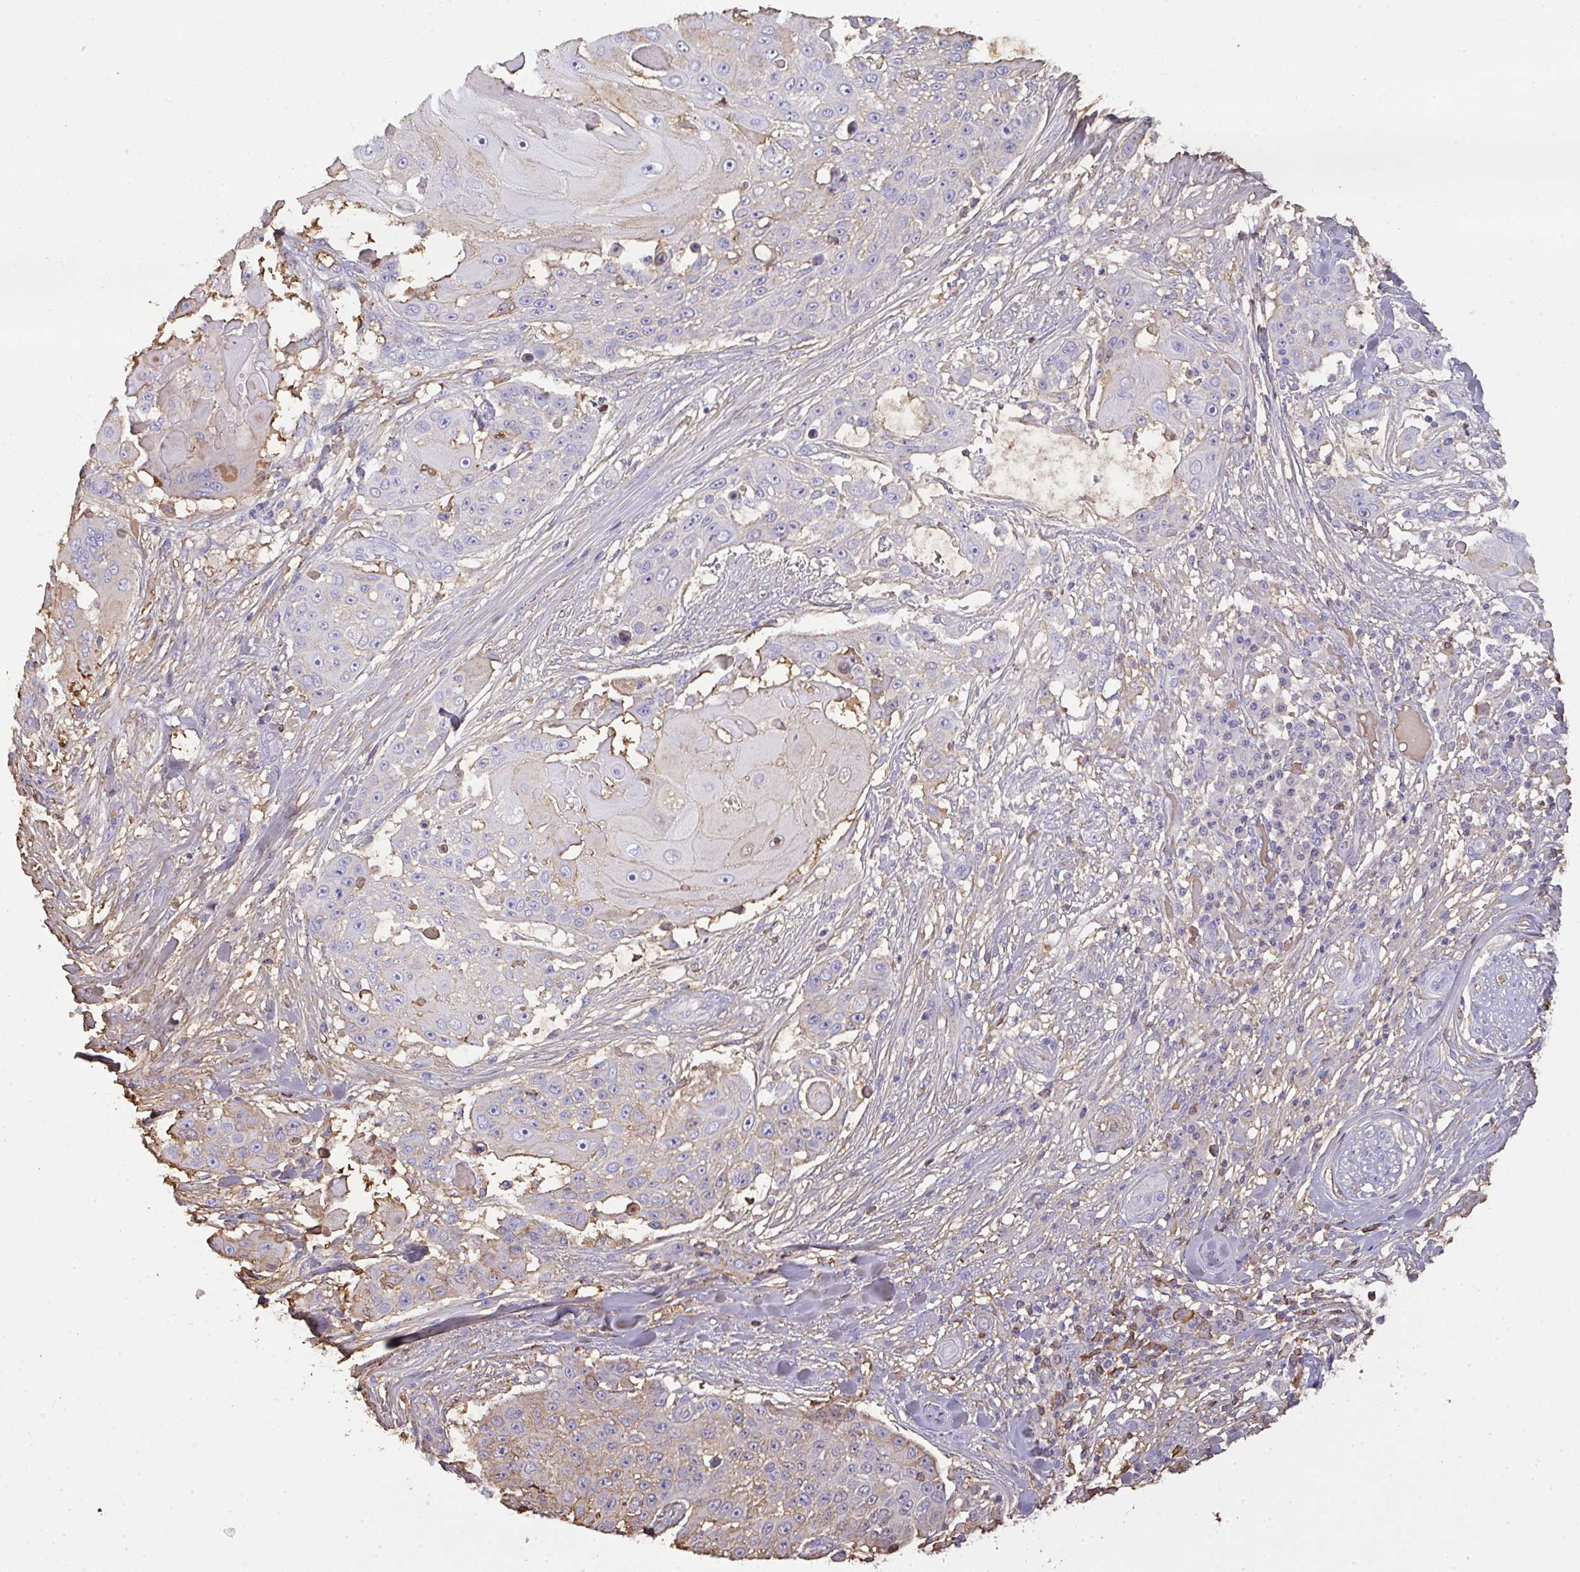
{"staining": {"intensity": "weak", "quantity": "<25%", "location": "cytoplasmic/membranous"}, "tissue": "skin cancer", "cell_type": "Tumor cells", "image_type": "cancer", "snomed": [{"axis": "morphology", "description": "Squamous cell carcinoma, NOS"}, {"axis": "topography", "description": "Skin"}], "caption": "High power microscopy micrograph of an immunohistochemistry micrograph of skin cancer (squamous cell carcinoma), revealing no significant expression in tumor cells.", "gene": "SMYD5", "patient": {"sex": "female", "age": 86}}